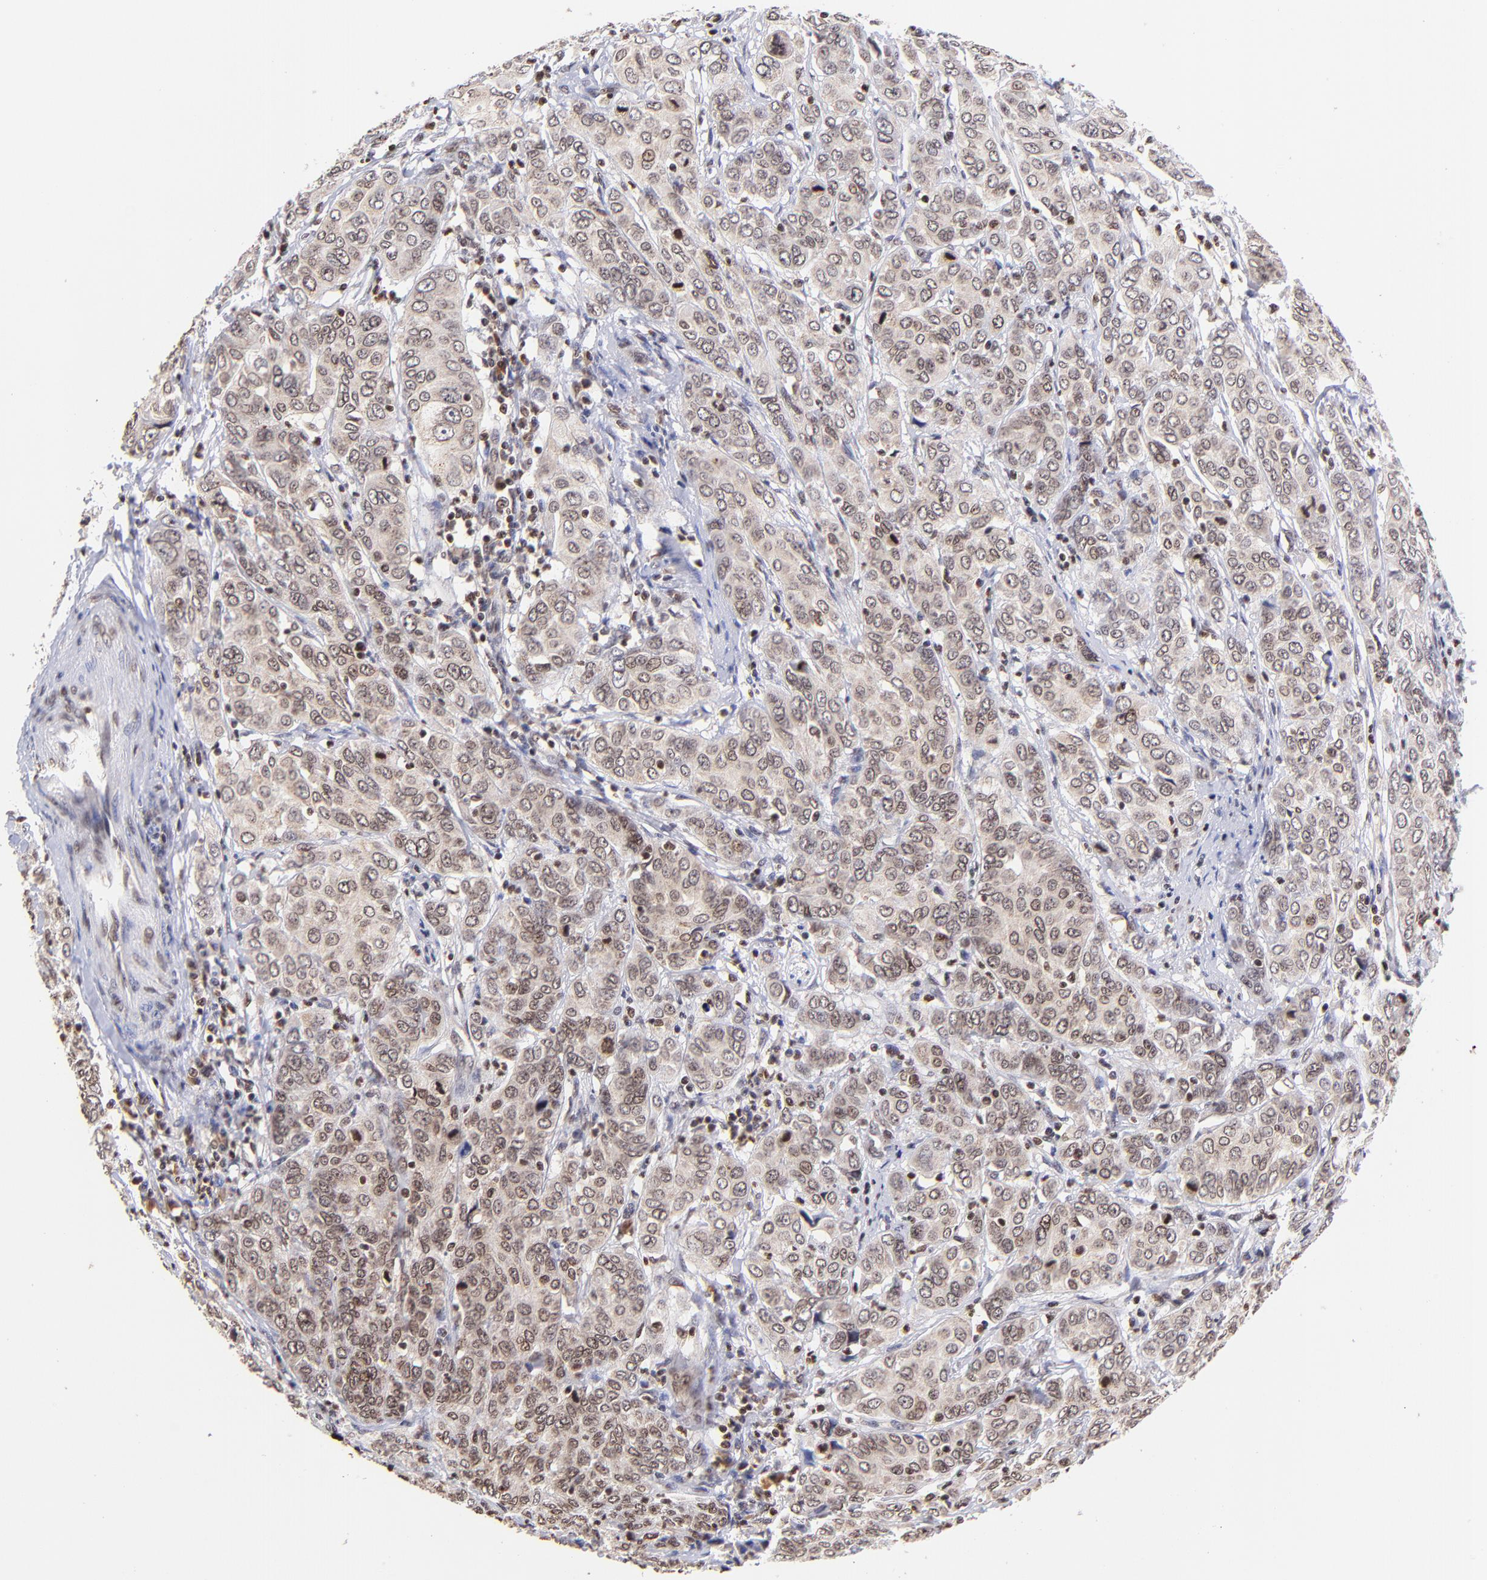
{"staining": {"intensity": "moderate", "quantity": ">75%", "location": "cytoplasmic/membranous,nuclear"}, "tissue": "cervical cancer", "cell_type": "Tumor cells", "image_type": "cancer", "snomed": [{"axis": "morphology", "description": "Squamous cell carcinoma, NOS"}, {"axis": "topography", "description": "Cervix"}], "caption": "Cervical squamous cell carcinoma stained with immunohistochemistry demonstrates moderate cytoplasmic/membranous and nuclear expression in about >75% of tumor cells.", "gene": "WDR25", "patient": {"sex": "female", "age": 38}}